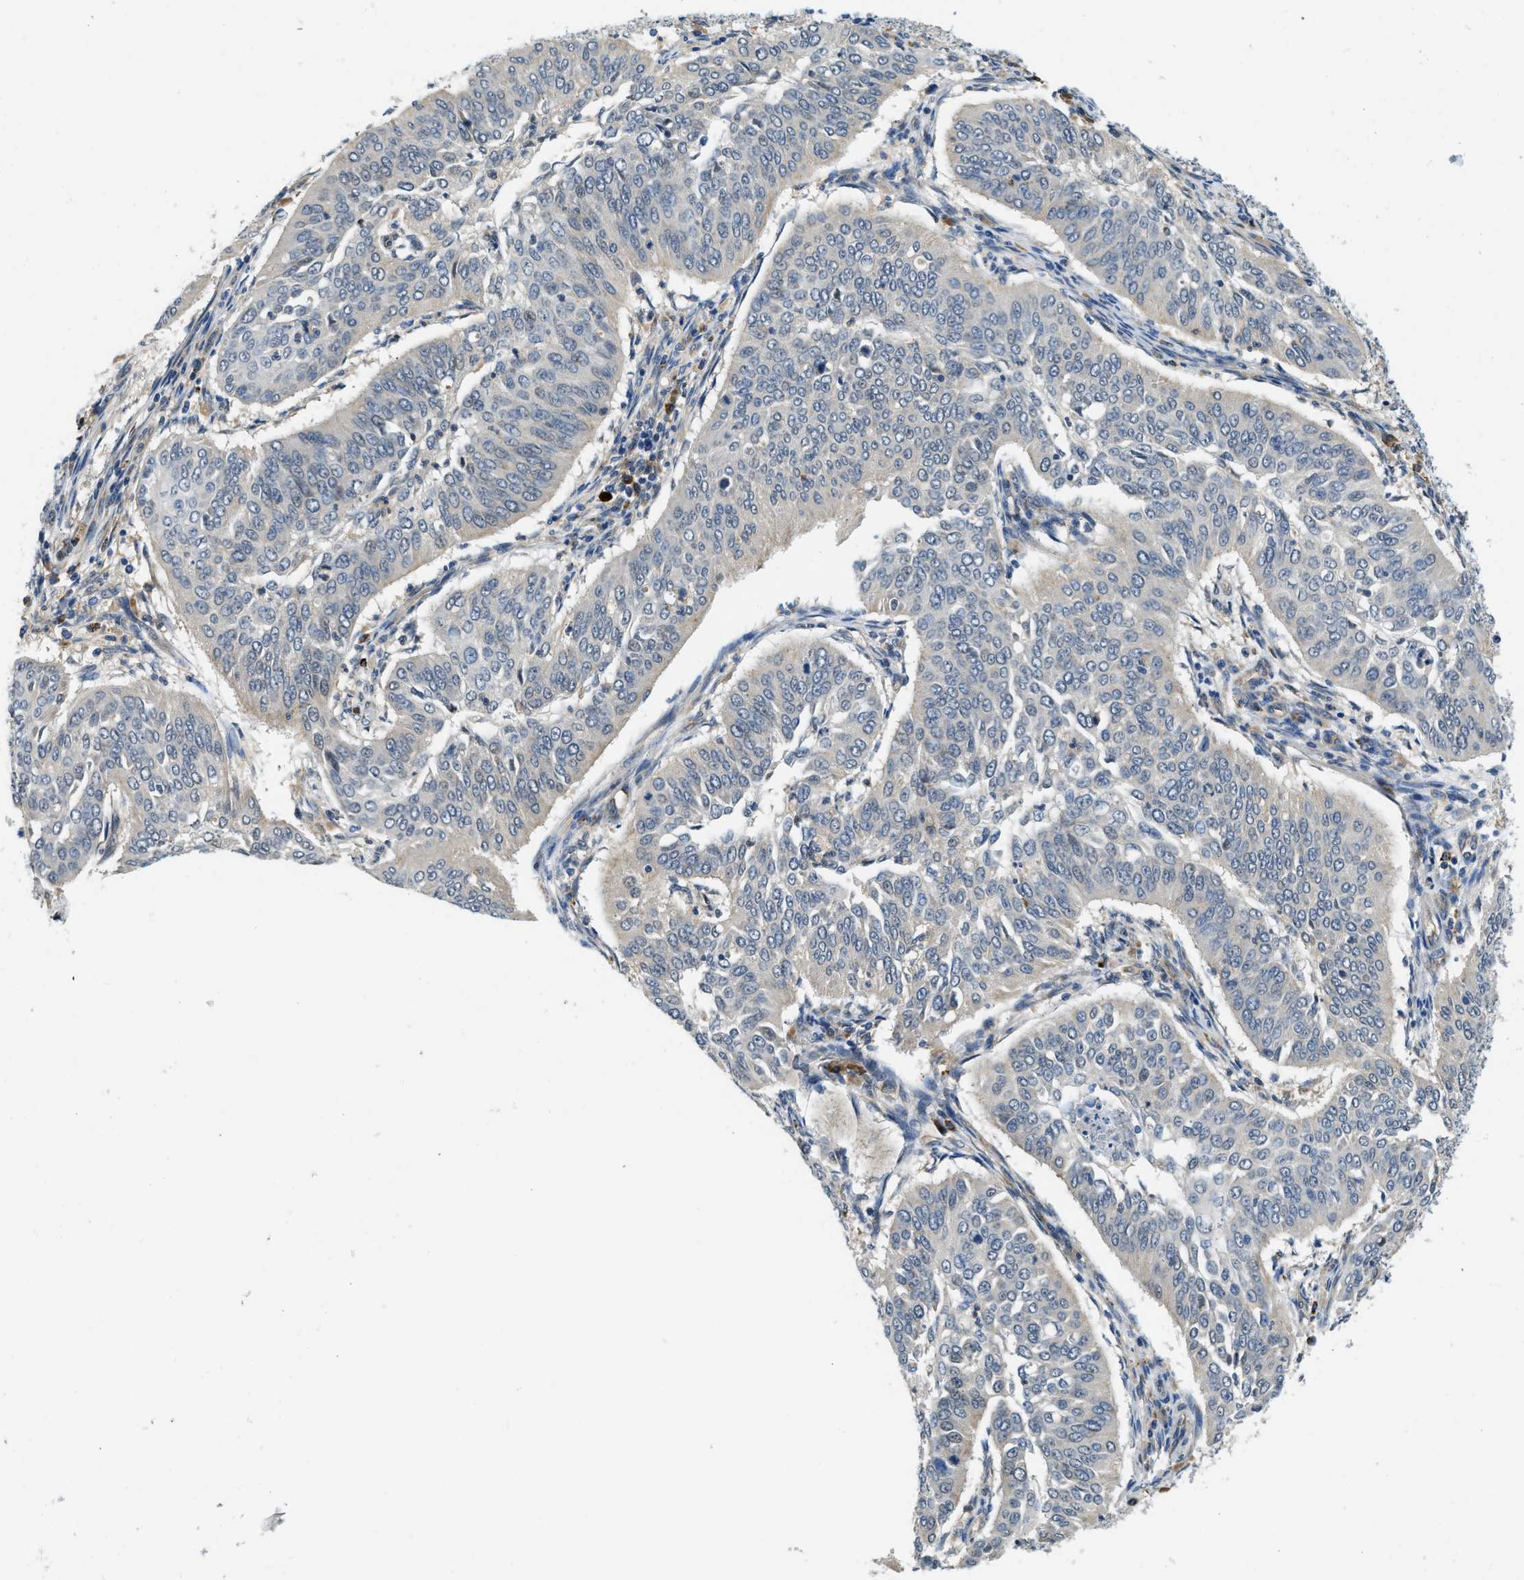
{"staining": {"intensity": "negative", "quantity": "none", "location": "none"}, "tissue": "cervical cancer", "cell_type": "Tumor cells", "image_type": "cancer", "snomed": [{"axis": "morphology", "description": "Normal tissue, NOS"}, {"axis": "morphology", "description": "Squamous cell carcinoma, NOS"}, {"axis": "topography", "description": "Cervix"}], "caption": "Tumor cells are negative for brown protein staining in cervical cancer.", "gene": "STARD3NL", "patient": {"sex": "female", "age": 39}}